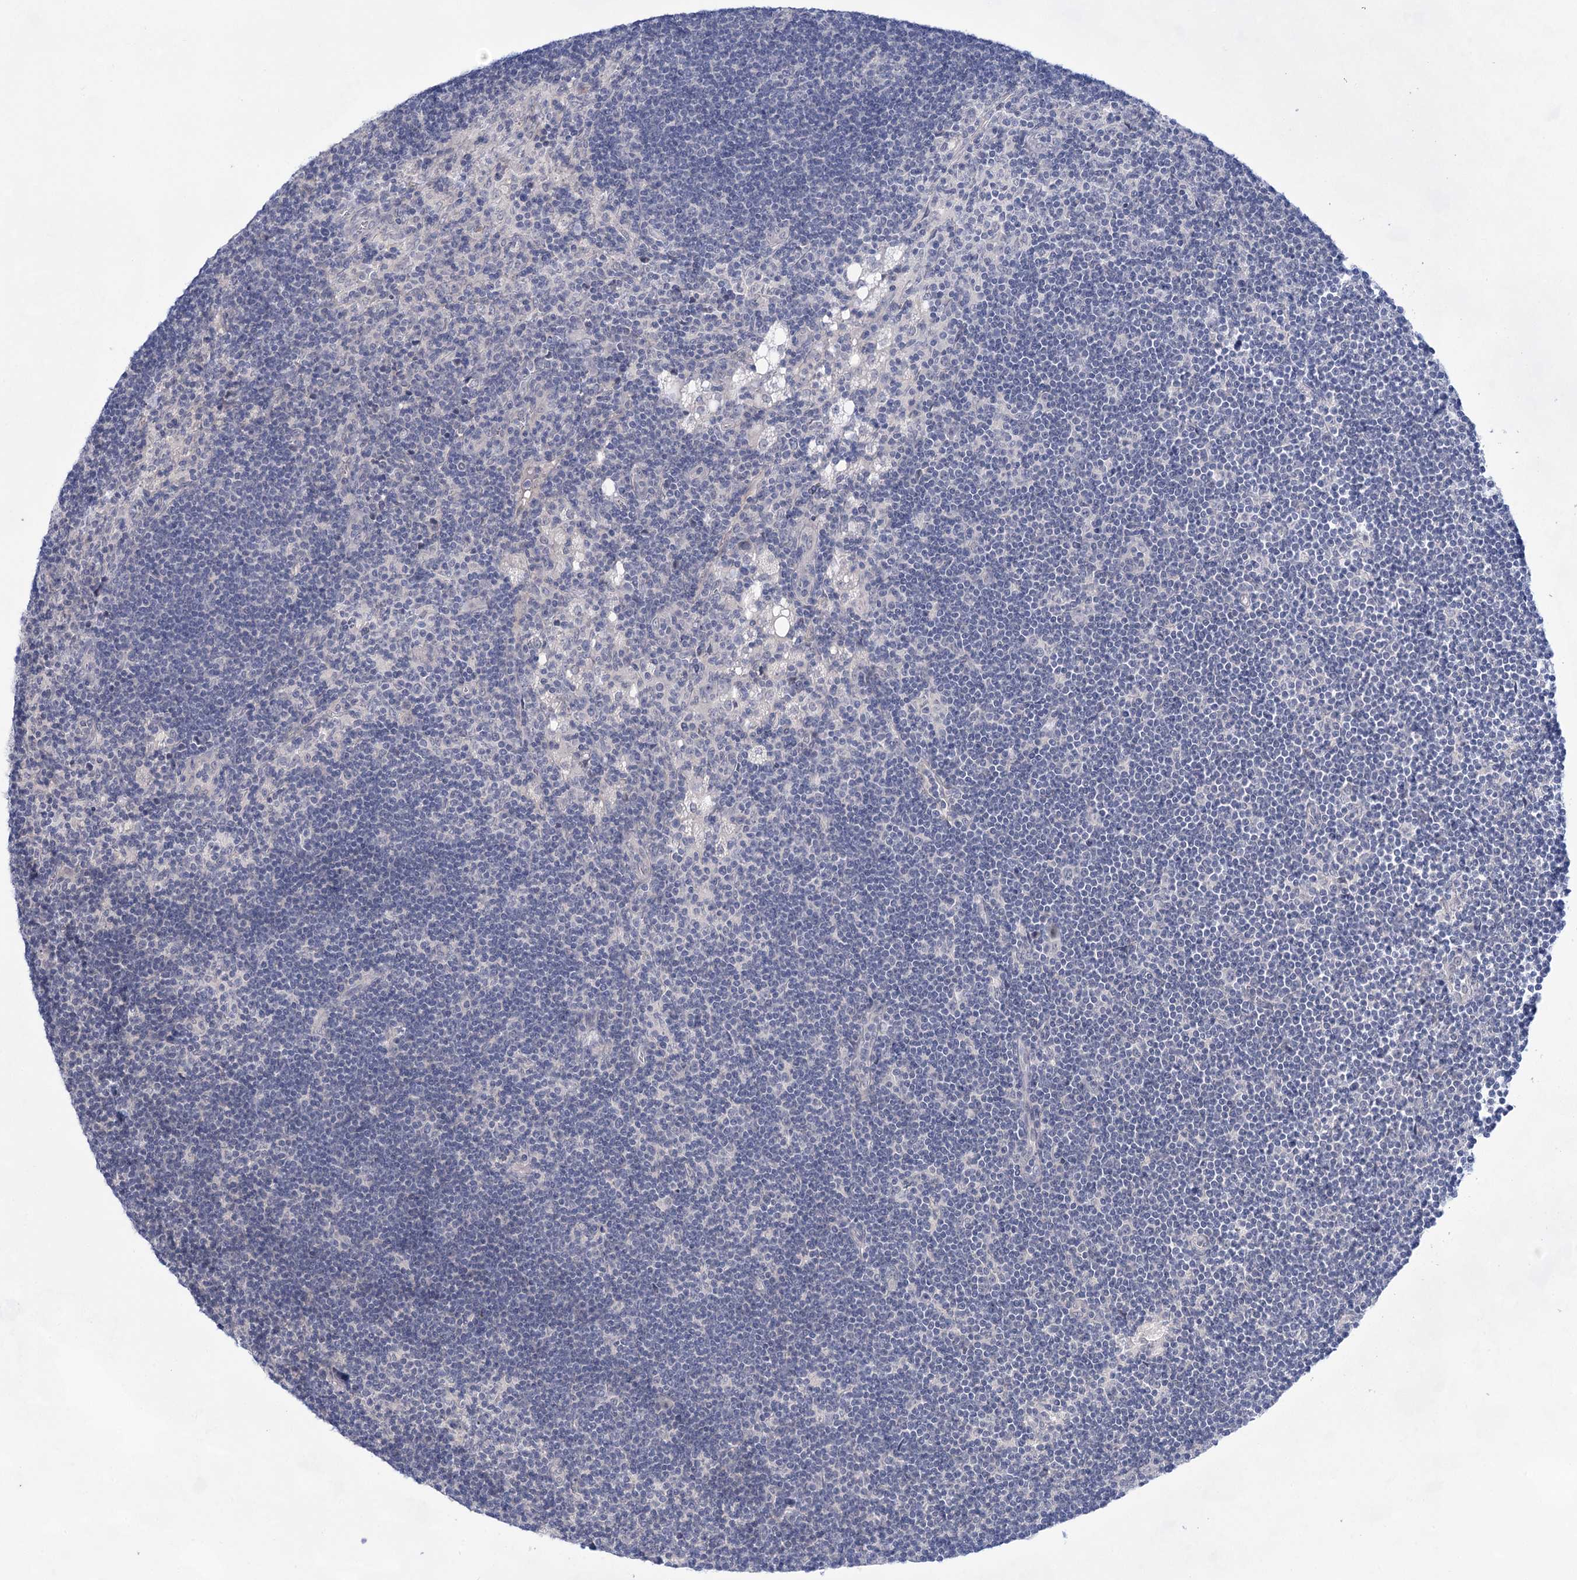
{"staining": {"intensity": "negative", "quantity": "none", "location": "none"}, "tissue": "lymph node", "cell_type": "Germinal center cells", "image_type": "normal", "snomed": [{"axis": "morphology", "description": "Normal tissue, NOS"}, {"axis": "topography", "description": "Lymph node"}], "caption": "Immunohistochemistry photomicrograph of benign human lymph node stained for a protein (brown), which demonstrates no expression in germinal center cells.", "gene": "LALBA", "patient": {"sex": "male", "age": 24}}